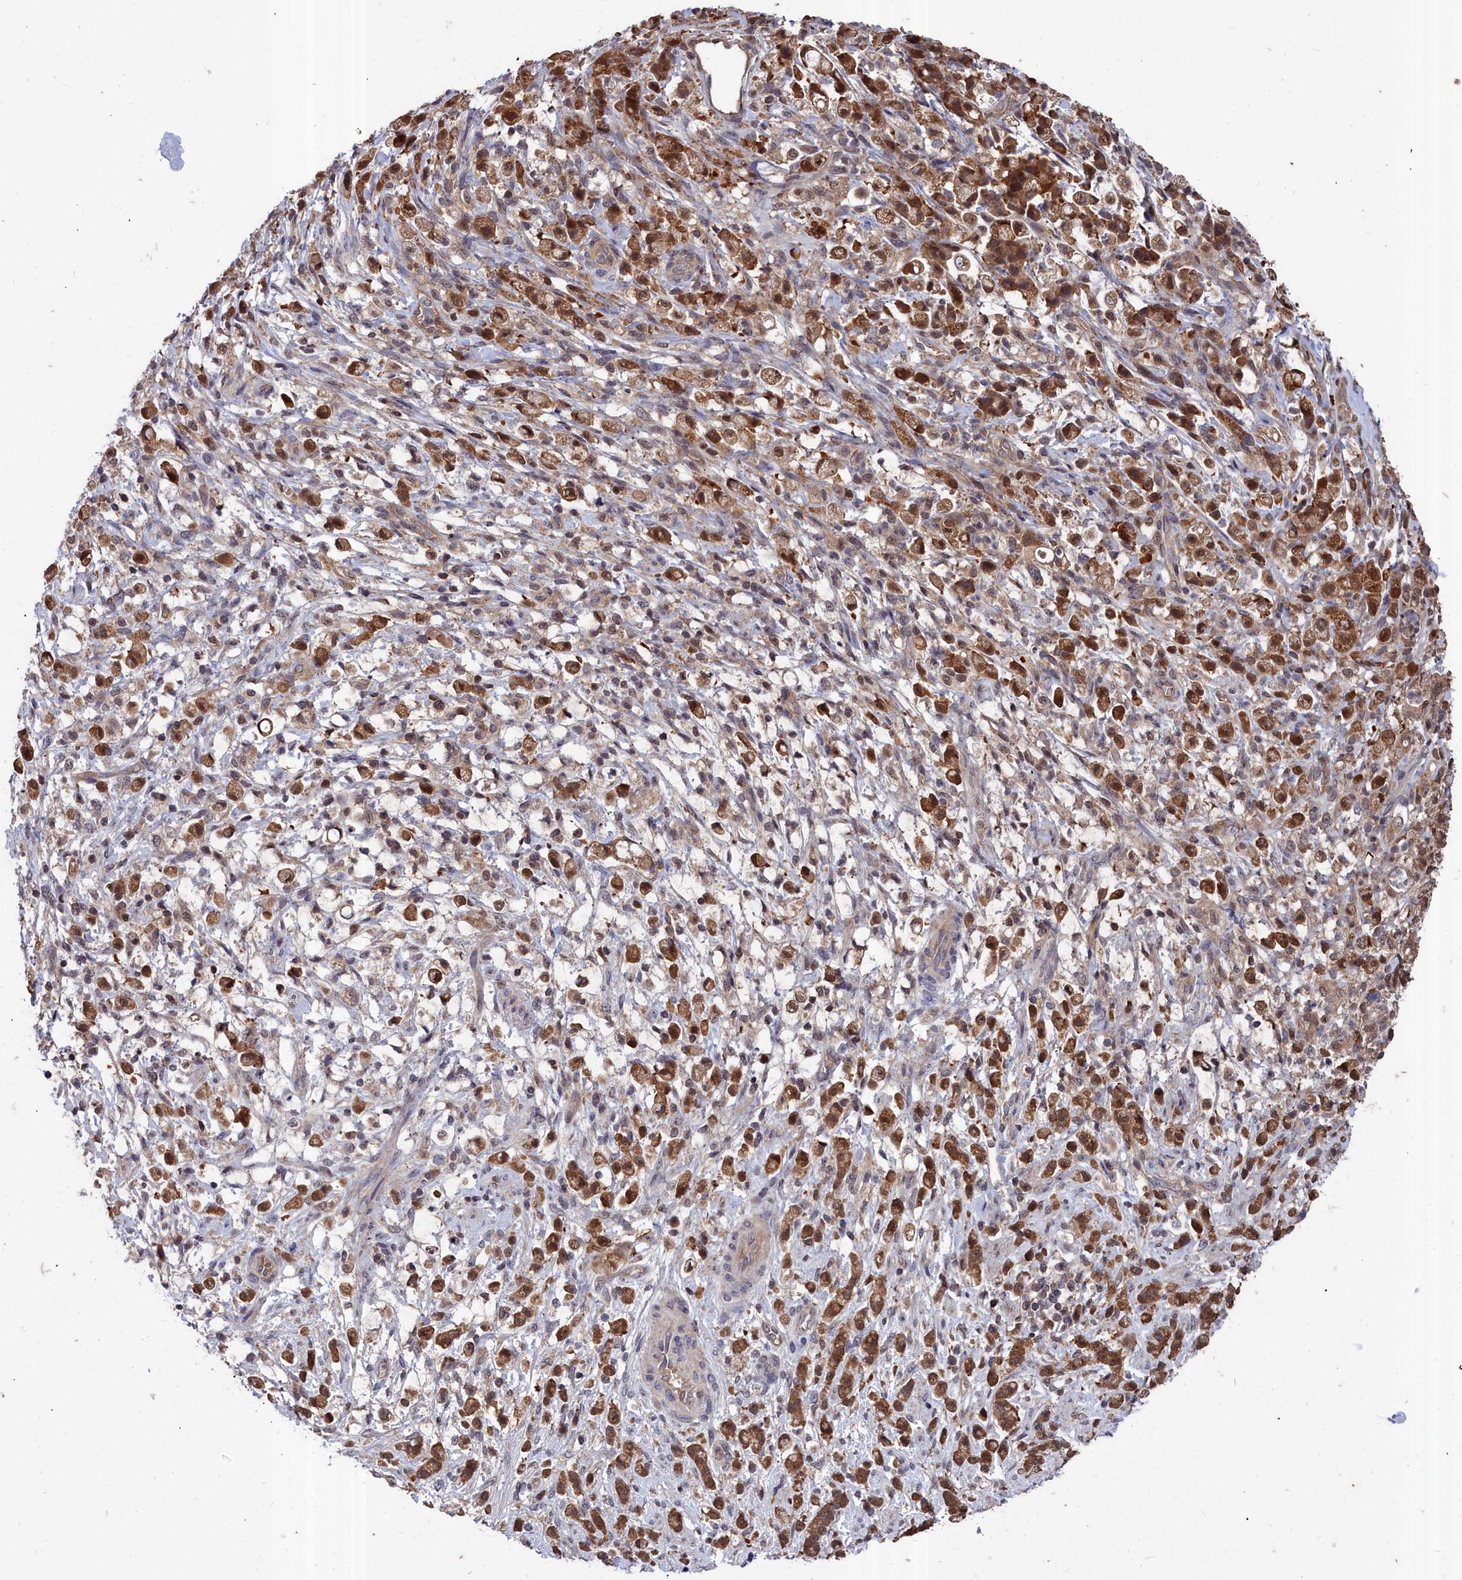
{"staining": {"intensity": "moderate", "quantity": ">75%", "location": "cytoplasmic/membranous"}, "tissue": "stomach cancer", "cell_type": "Tumor cells", "image_type": "cancer", "snomed": [{"axis": "morphology", "description": "Adenocarcinoma, NOS"}, {"axis": "topography", "description": "Stomach"}], "caption": "Adenocarcinoma (stomach) stained for a protein displays moderate cytoplasmic/membranous positivity in tumor cells. The staining was performed using DAB (3,3'-diaminobenzidine), with brown indicating positive protein expression. Nuclei are stained blue with hematoxylin.", "gene": "GFRA2", "patient": {"sex": "female", "age": 60}}